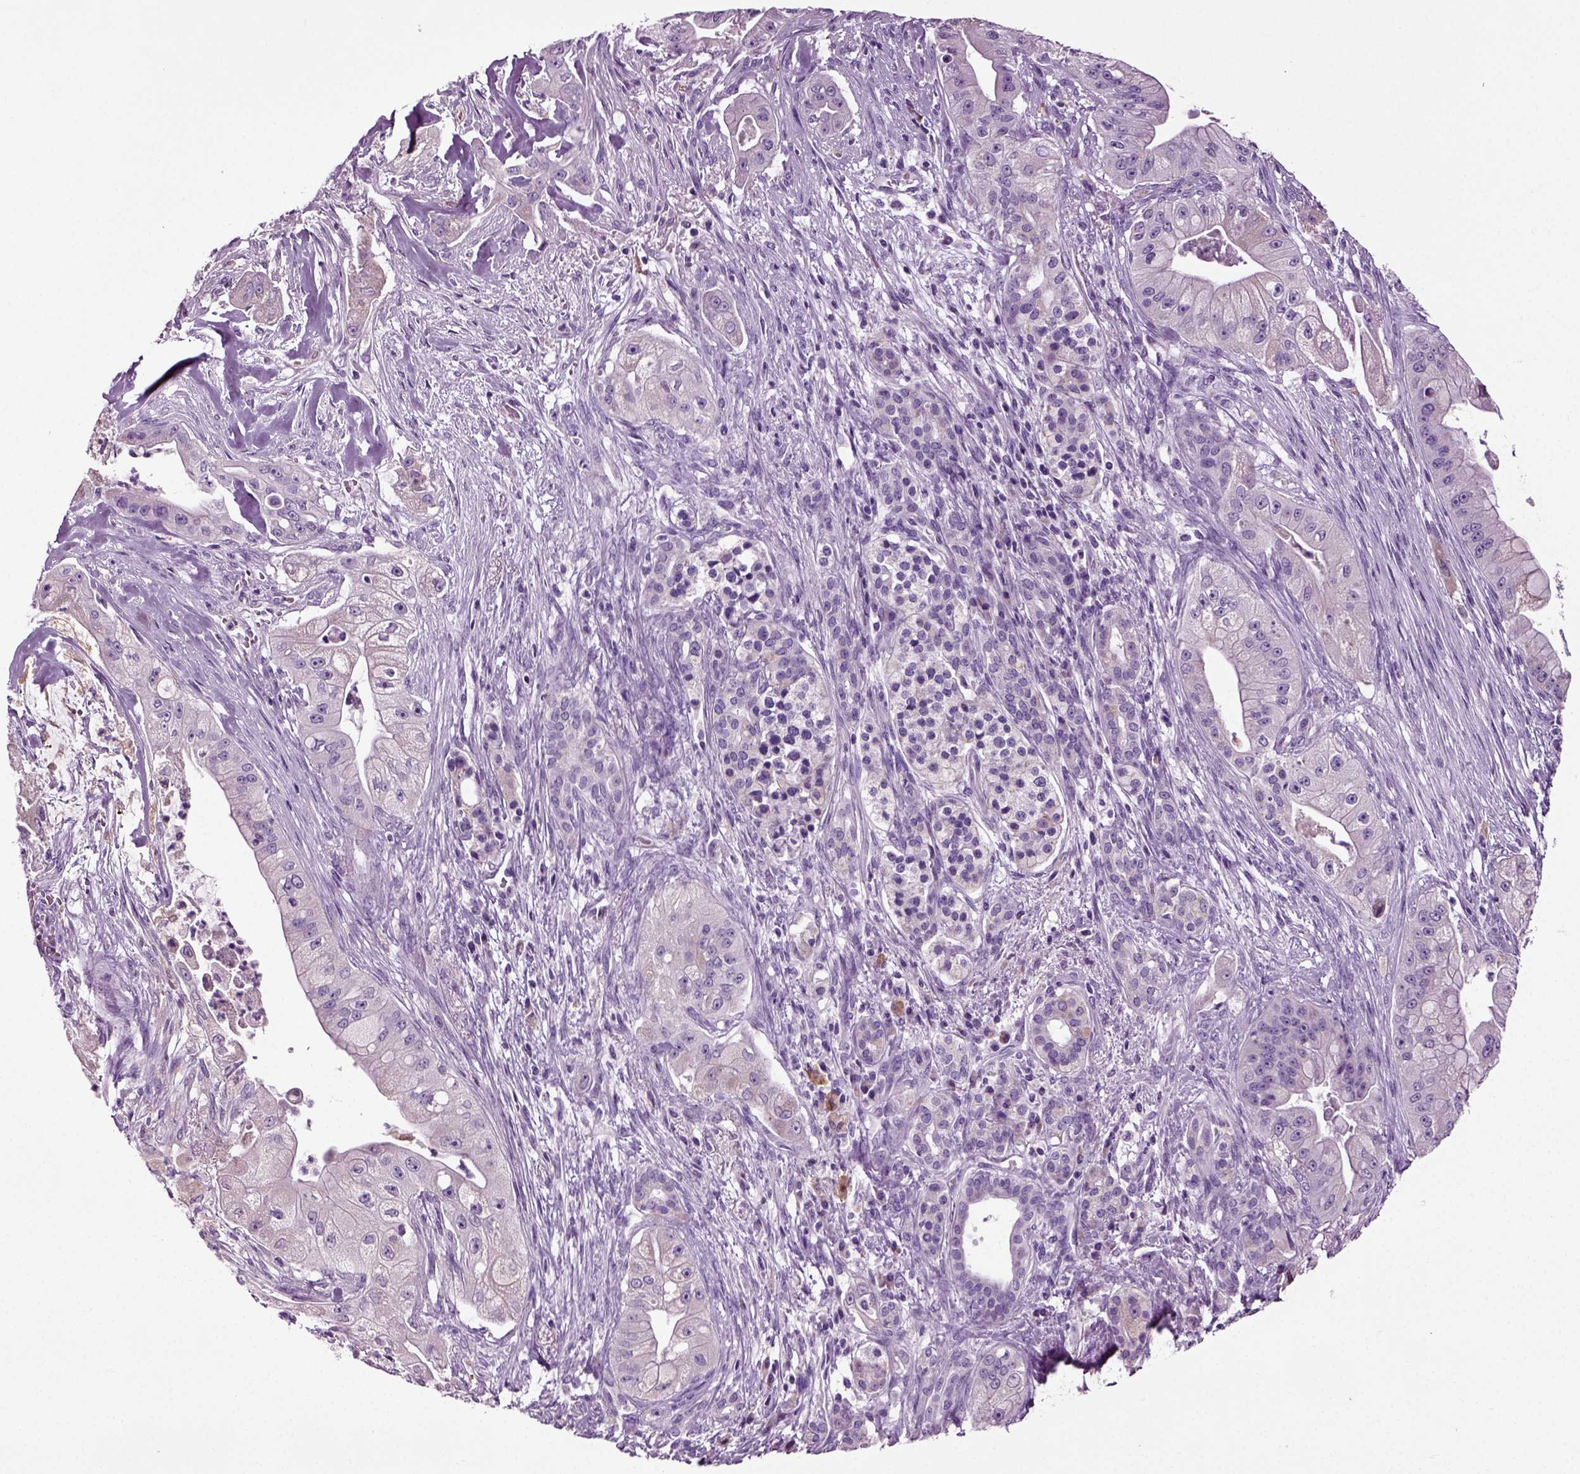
{"staining": {"intensity": "negative", "quantity": "none", "location": "none"}, "tissue": "pancreatic cancer", "cell_type": "Tumor cells", "image_type": "cancer", "snomed": [{"axis": "morphology", "description": "Normal tissue, NOS"}, {"axis": "morphology", "description": "Inflammation, NOS"}, {"axis": "morphology", "description": "Adenocarcinoma, NOS"}, {"axis": "topography", "description": "Pancreas"}], "caption": "Photomicrograph shows no significant protein expression in tumor cells of pancreatic cancer (adenocarcinoma).", "gene": "DNAH10", "patient": {"sex": "male", "age": 57}}